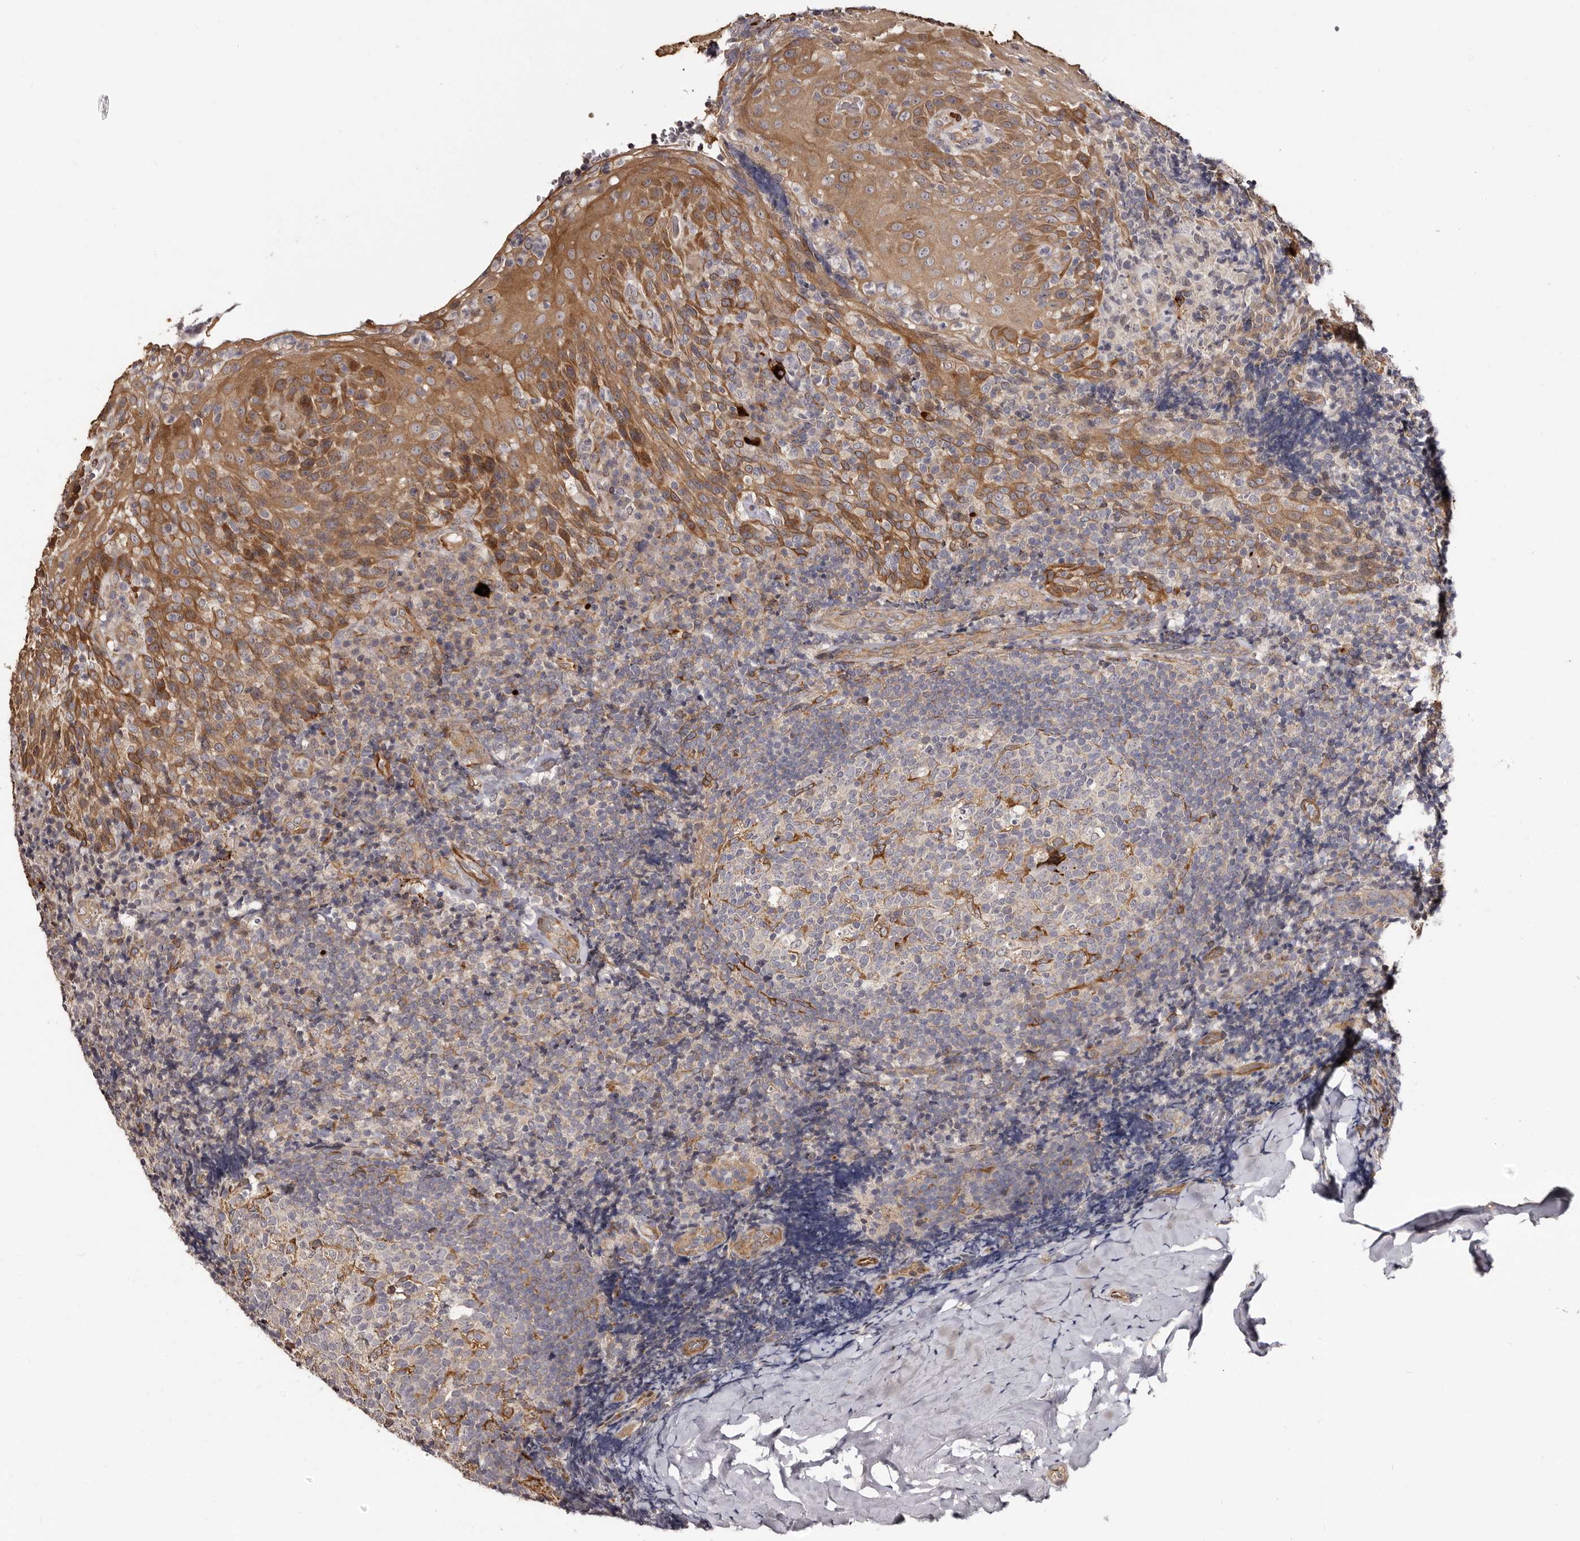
{"staining": {"intensity": "negative", "quantity": "none", "location": "none"}, "tissue": "tonsil", "cell_type": "Germinal center cells", "image_type": "normal", "snomed": [{"axis": "morphology", "description": "Normal tissue, NOS"}, {"axis": "topography", "description": "Tonsil"}], "caption": "The micrograph reveals no significant positivity in germinal center cells of tonsil.", "gene": "TBC1D22B", "patient": {"sex": "male", "age": 37}}